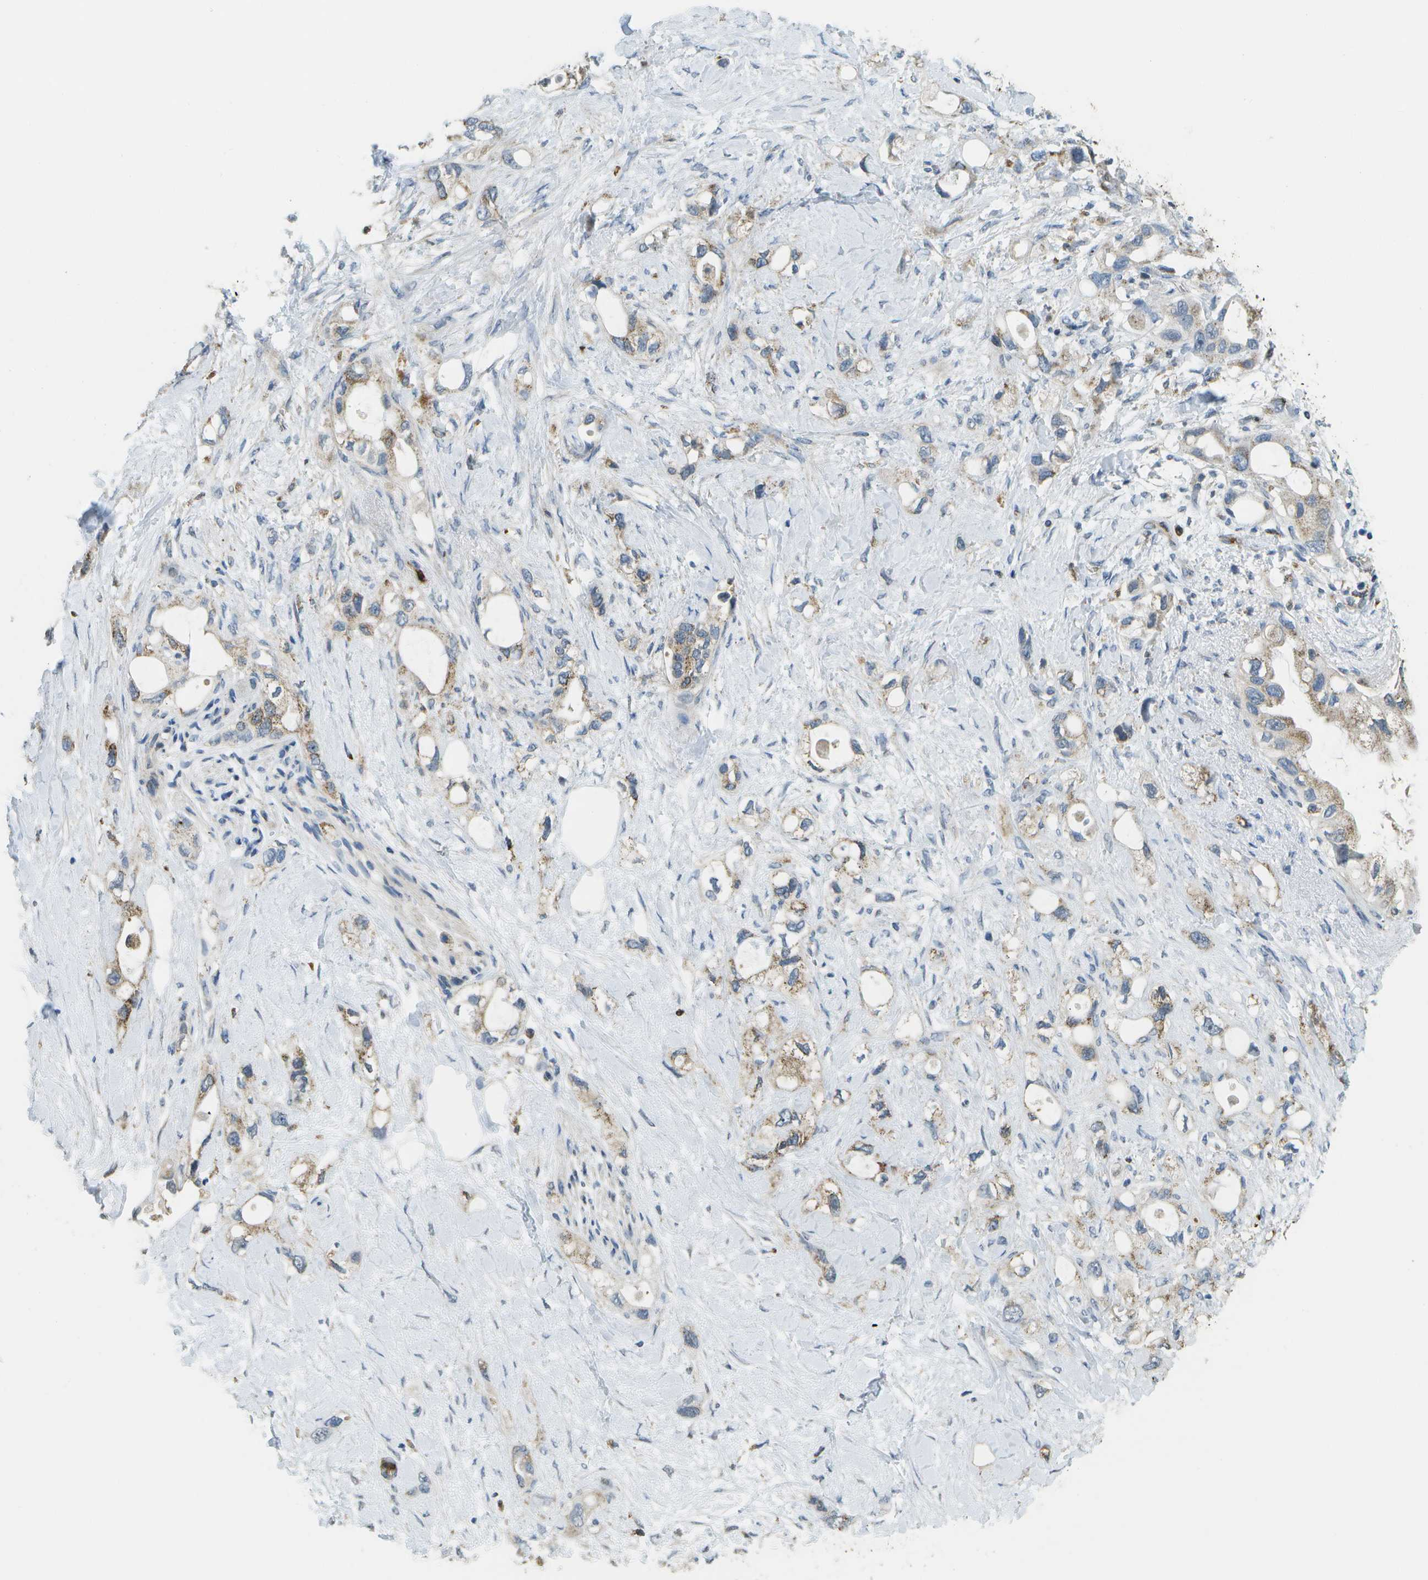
{"staining": {"intensity": "weak", "quantity": ">75%", "location": "cytoplasmic/membranous"}, "tissue": "pancreatic cancer", "cell_type": "Tumor cells", "image_type": "cancer", "snomed": [{"axis": "morphology", "description": "Adenocarcinoma, NOS"}, {"axis": "topography", "description": "Pancreas"}], "caption": "Immunohistochemistry (IHC) staining of pancreatic adenocarcinoma, which reveals low levels of weak cytoplasmic/membranous positivity in about >75% of tumor cells indicating weak cytoplasmic/membranous protein positivity. The staining was performed using DAB (3,3'-diaminobenzidine) (brown) for protein detection and nuclei were counterstained in hematoxylin (blue).", "gene": "CACHD1", "patient": {"sex": "female", "age": 56}}